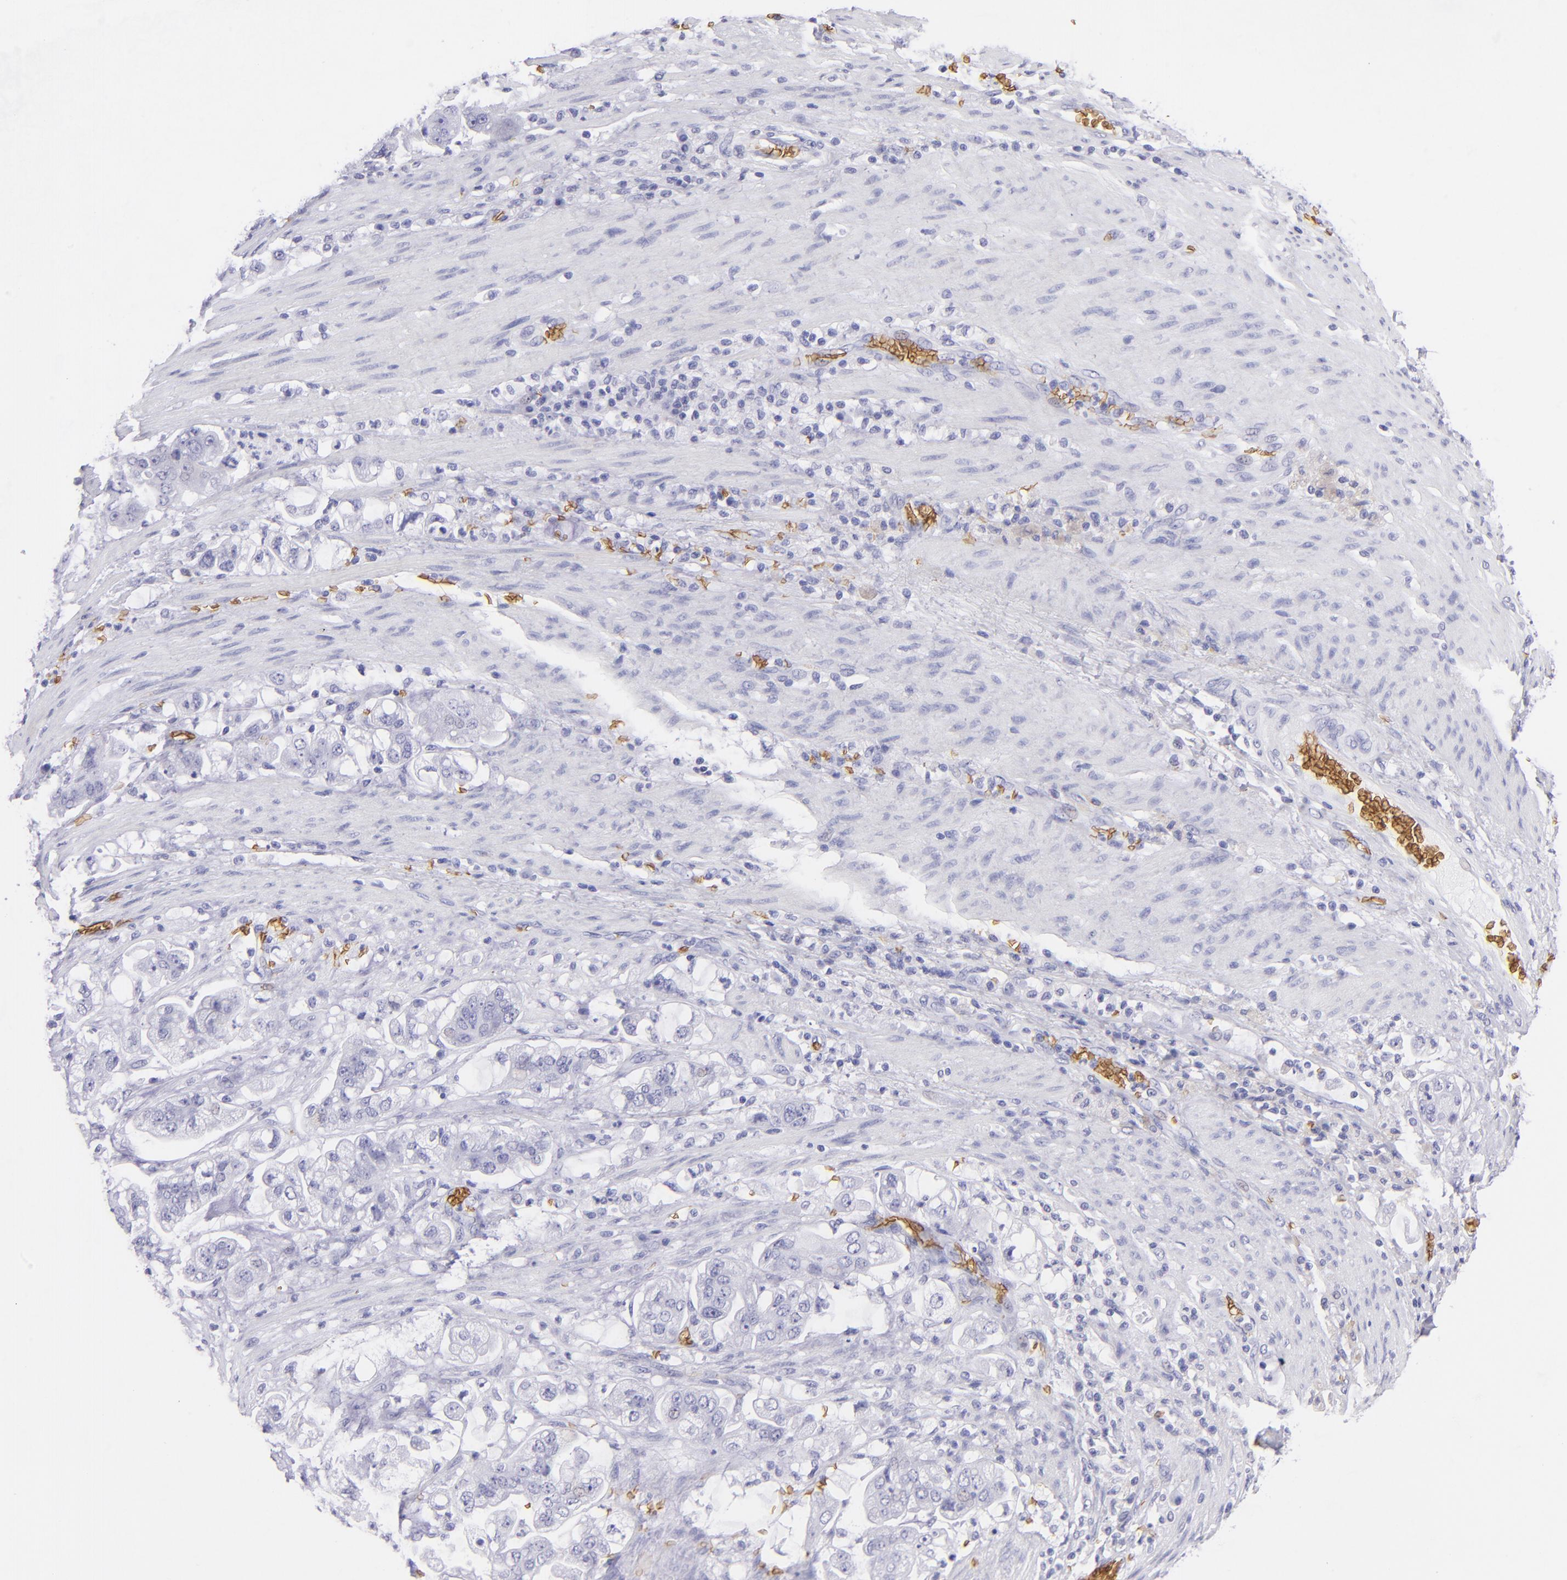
{"staining": {"intensity": "negative", "quantity": "none", "location": "none"}, "tissue": "stomach cancer", "cell_type": "Tumor cells", "image_type": "cancer", "snomed": [{"axis": "morphology", "description": "Adenocarcinoma, NOS"}, {"axis": "topography", "description": "Stomach"}], "caption": "Protein analysis of stomach adenocarcinoma reveals no significant expression in tumor cells.", "gene": "GYPA", "patient": {"sex": "male", "age": 62}}